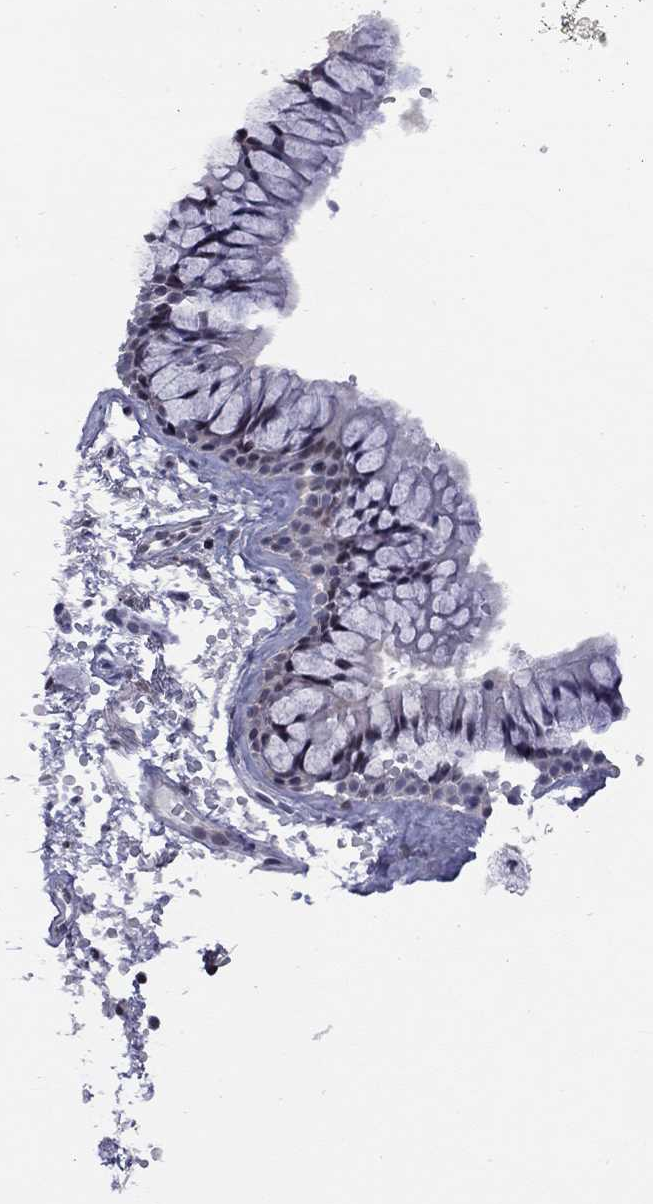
{"staining": {"intensity": "moderate", "quantity": "25%-75%", "location": "nuclear"}, "tissue": "bronchus", "cell_type": "Respiratory epithelial cells", "image_type": "normal", "snomed": [{"axis": "morphology", "description": "Normal tissue, NOS"}, {"axis": "topography", "description": "Cartilage tissue"}, {"axis": "topography", "description": "Bronchus"}], "caption": "Immunohistochemical staining of benign bronchus exhibits moderate nuclear protein positivity in about 25%-75% of respiratory epithelial cells. (DAB IHC with brightfield microscopy, high magnification).", "gene": "TAF9", "patient": {"sex": "male", "age": 66}}